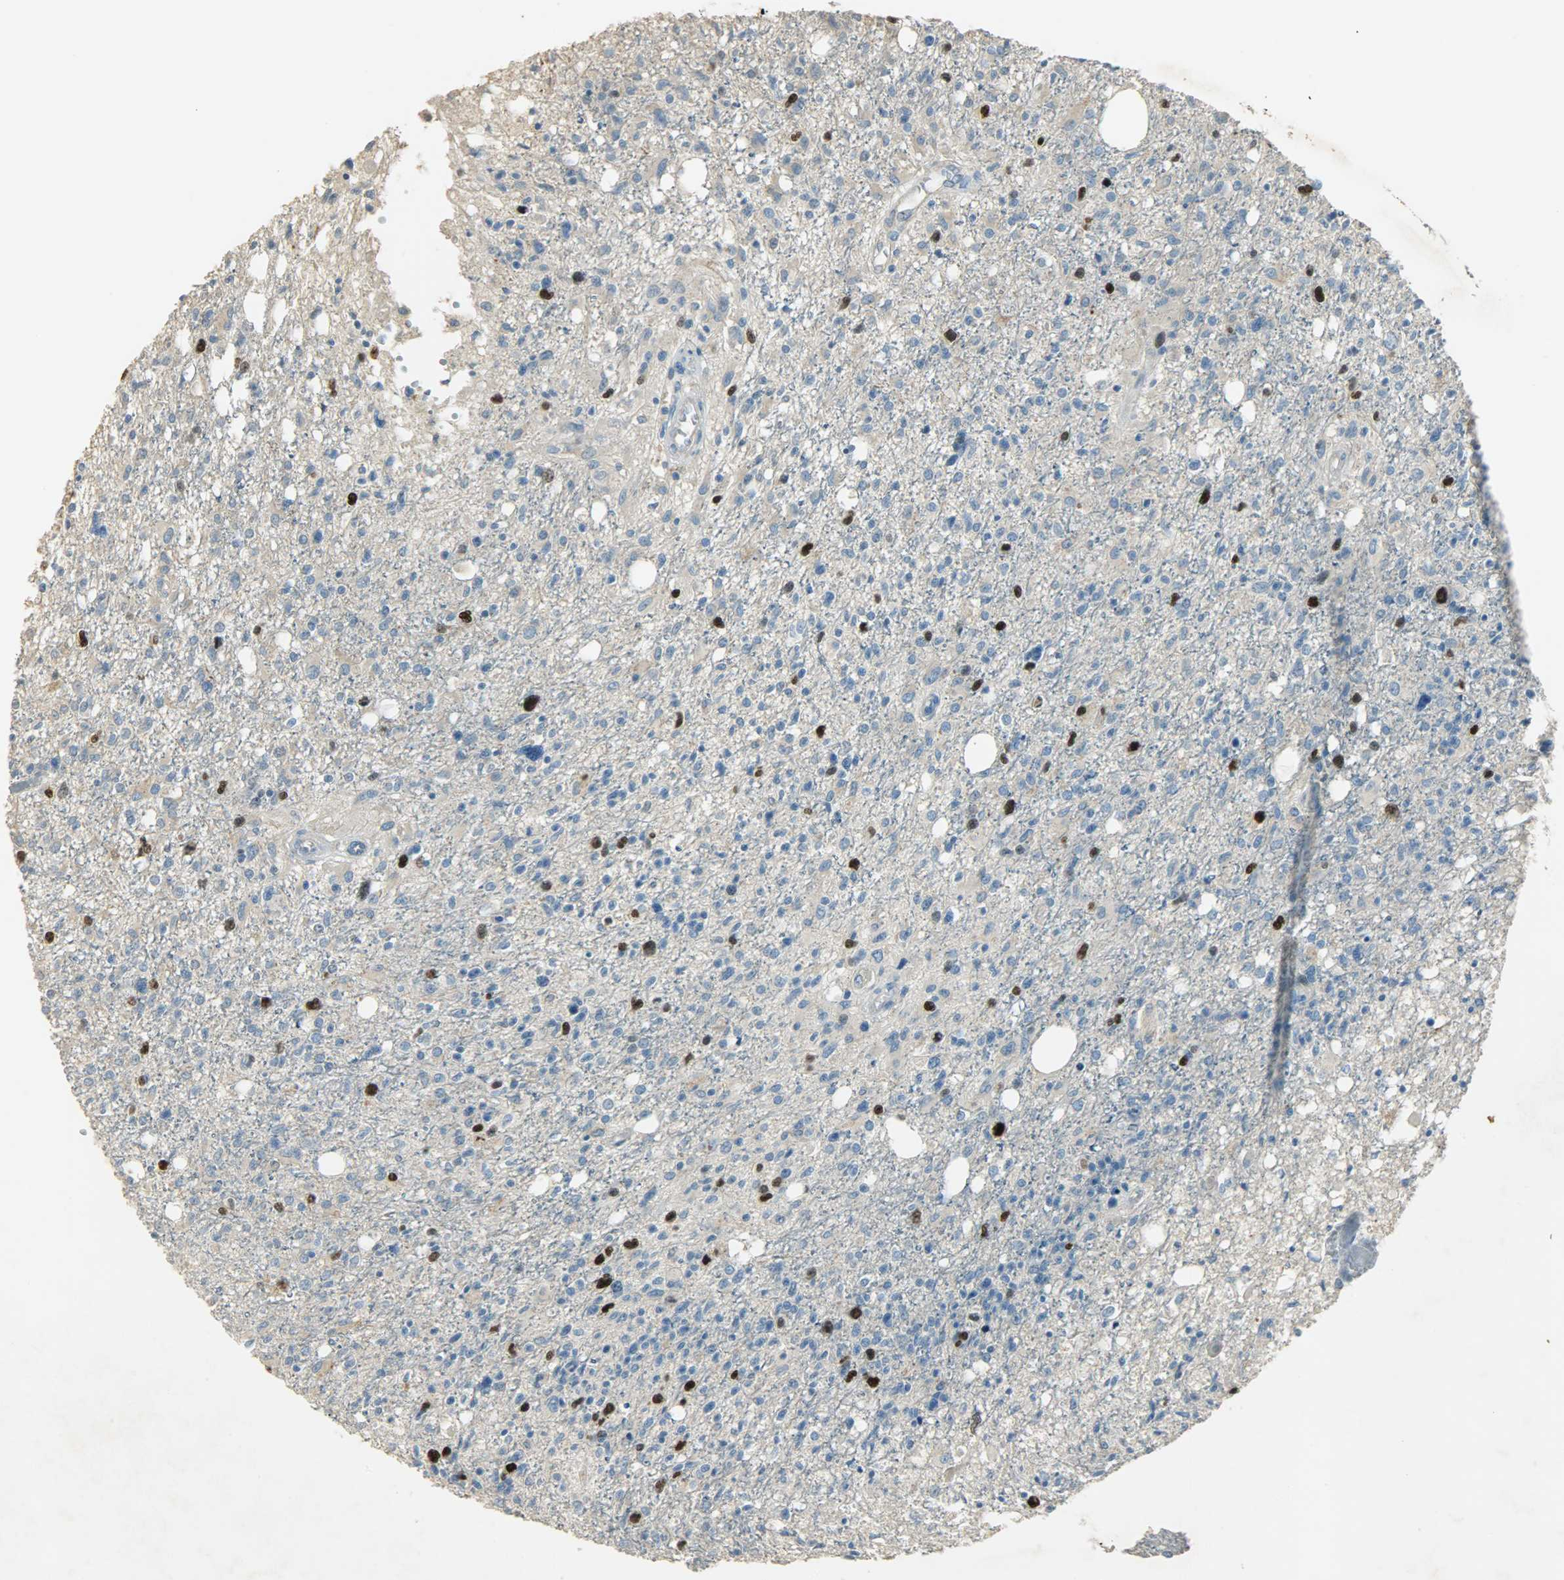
{"staining": {"intensity": "strong", "quantity": "<25%", "location": "cytoplasmic/membranous,nuclear"}, "tissue": "glioma", "cell_type": "Tumor cells", "image_type": "cancer", "snomed": [{"axis": "morphology", "description": "Glioma, malignant, High grade"}, {"axis": "topography", "description": "Cerebral cortex"}], "caption": "This photomicrograph displays immunohistochemistry (IHC) staining of human malignant high-grade glioma, with medium strong cytoplasmic/membranous and nuclear expression in approximately <25% of tumor cells.", "gene": "TPX2", "patient": {"sex": "male", "age": 76}}